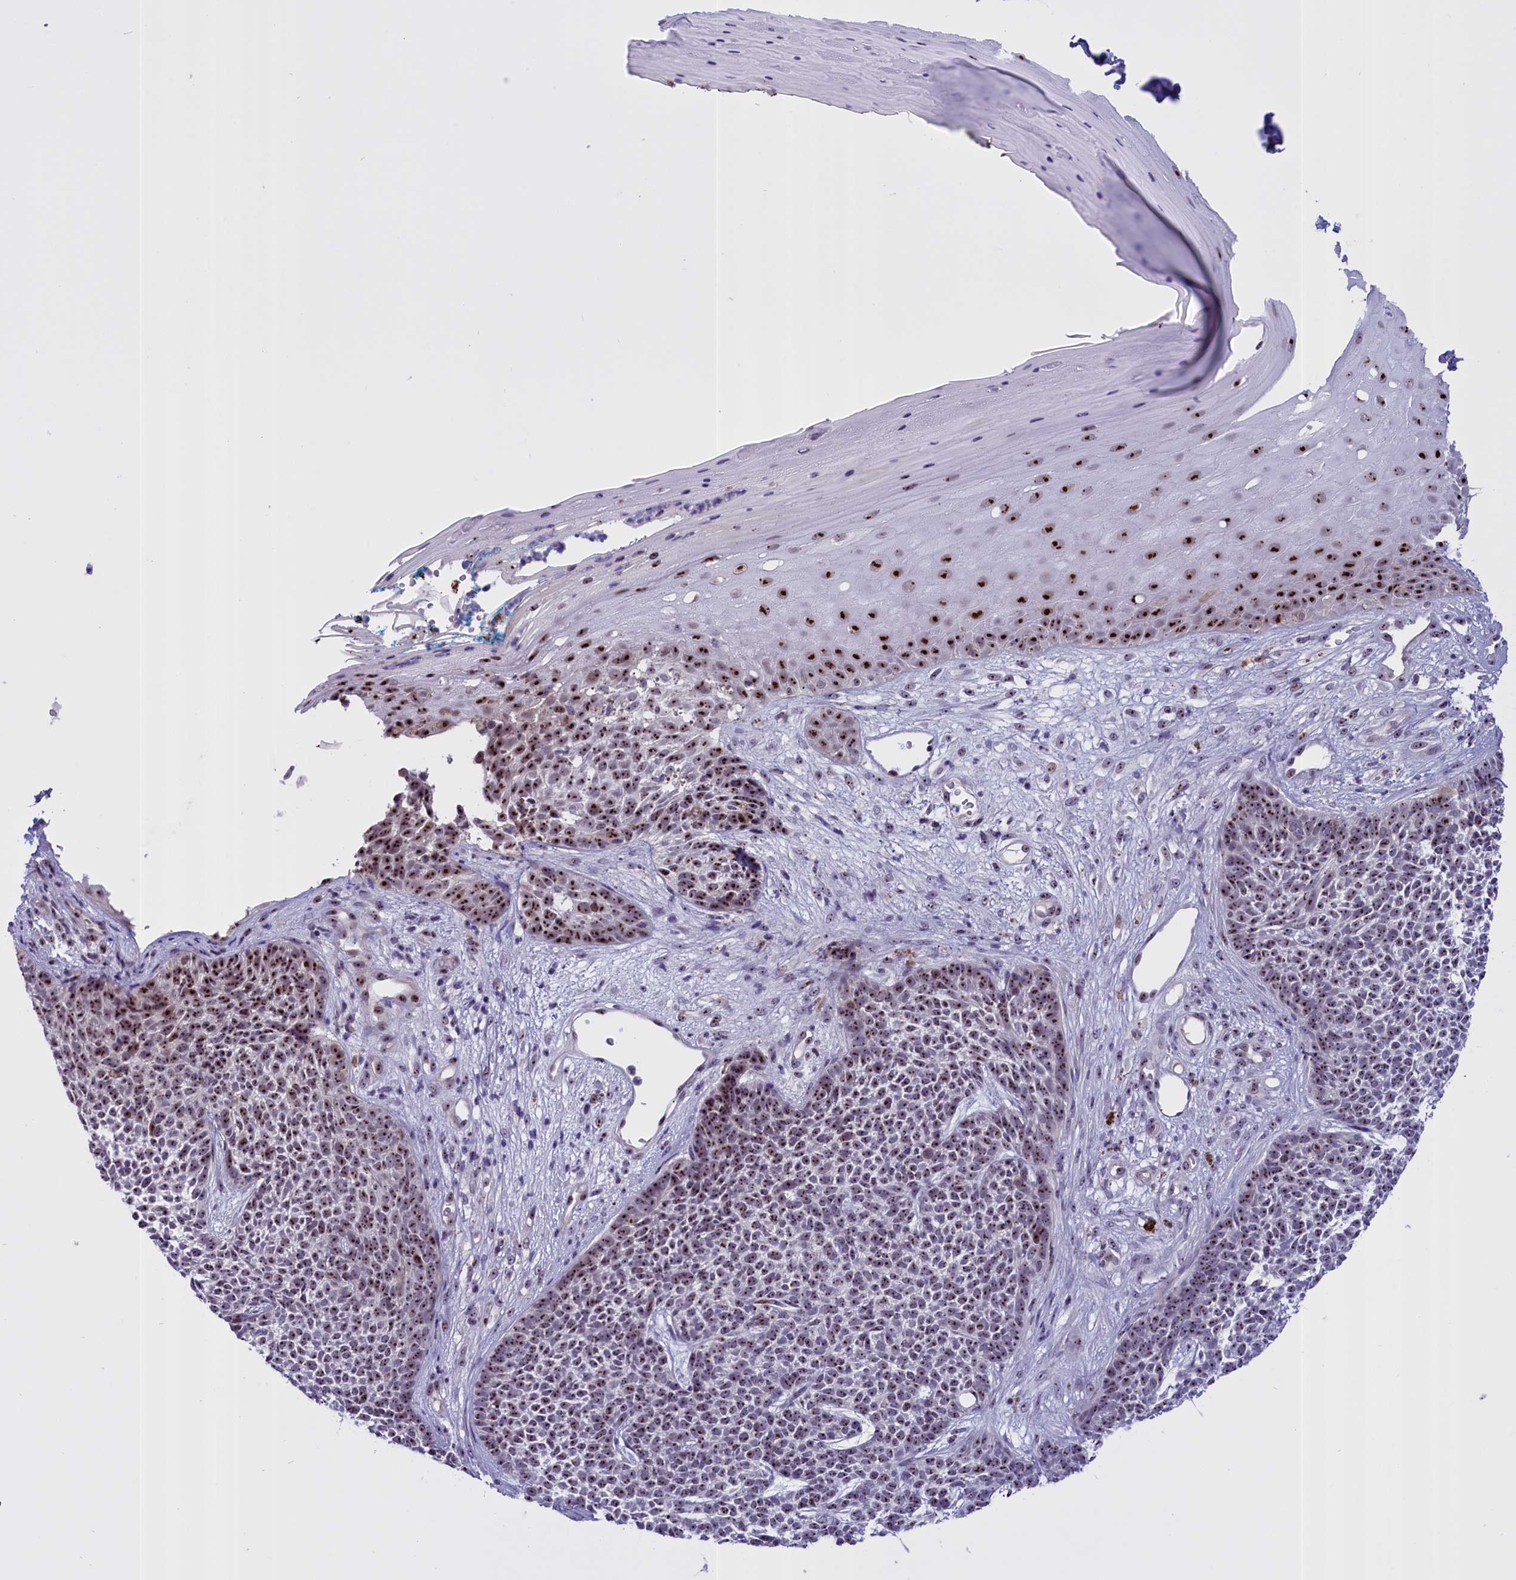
{"staining": {"intensity": "strong", "quantity": "25%-75%", "location": "nuclear"}, "tissue": "skin cancer", "cell_type": "Tumor cells", "image_type": "cancer", "snomed": [{"axis": "morphology", "description": "Basal cell carcinoma"}, {"axis": "topography", "description": "Skin"}], "caption": "A histopathology image showing strong nuclear expression in about 25%-75% of tumor cells in skin cancer, as visualized by brown immunohistochemical staining.", "gene": "TBL3", "patient": {"sex": "female", "age": 84}}